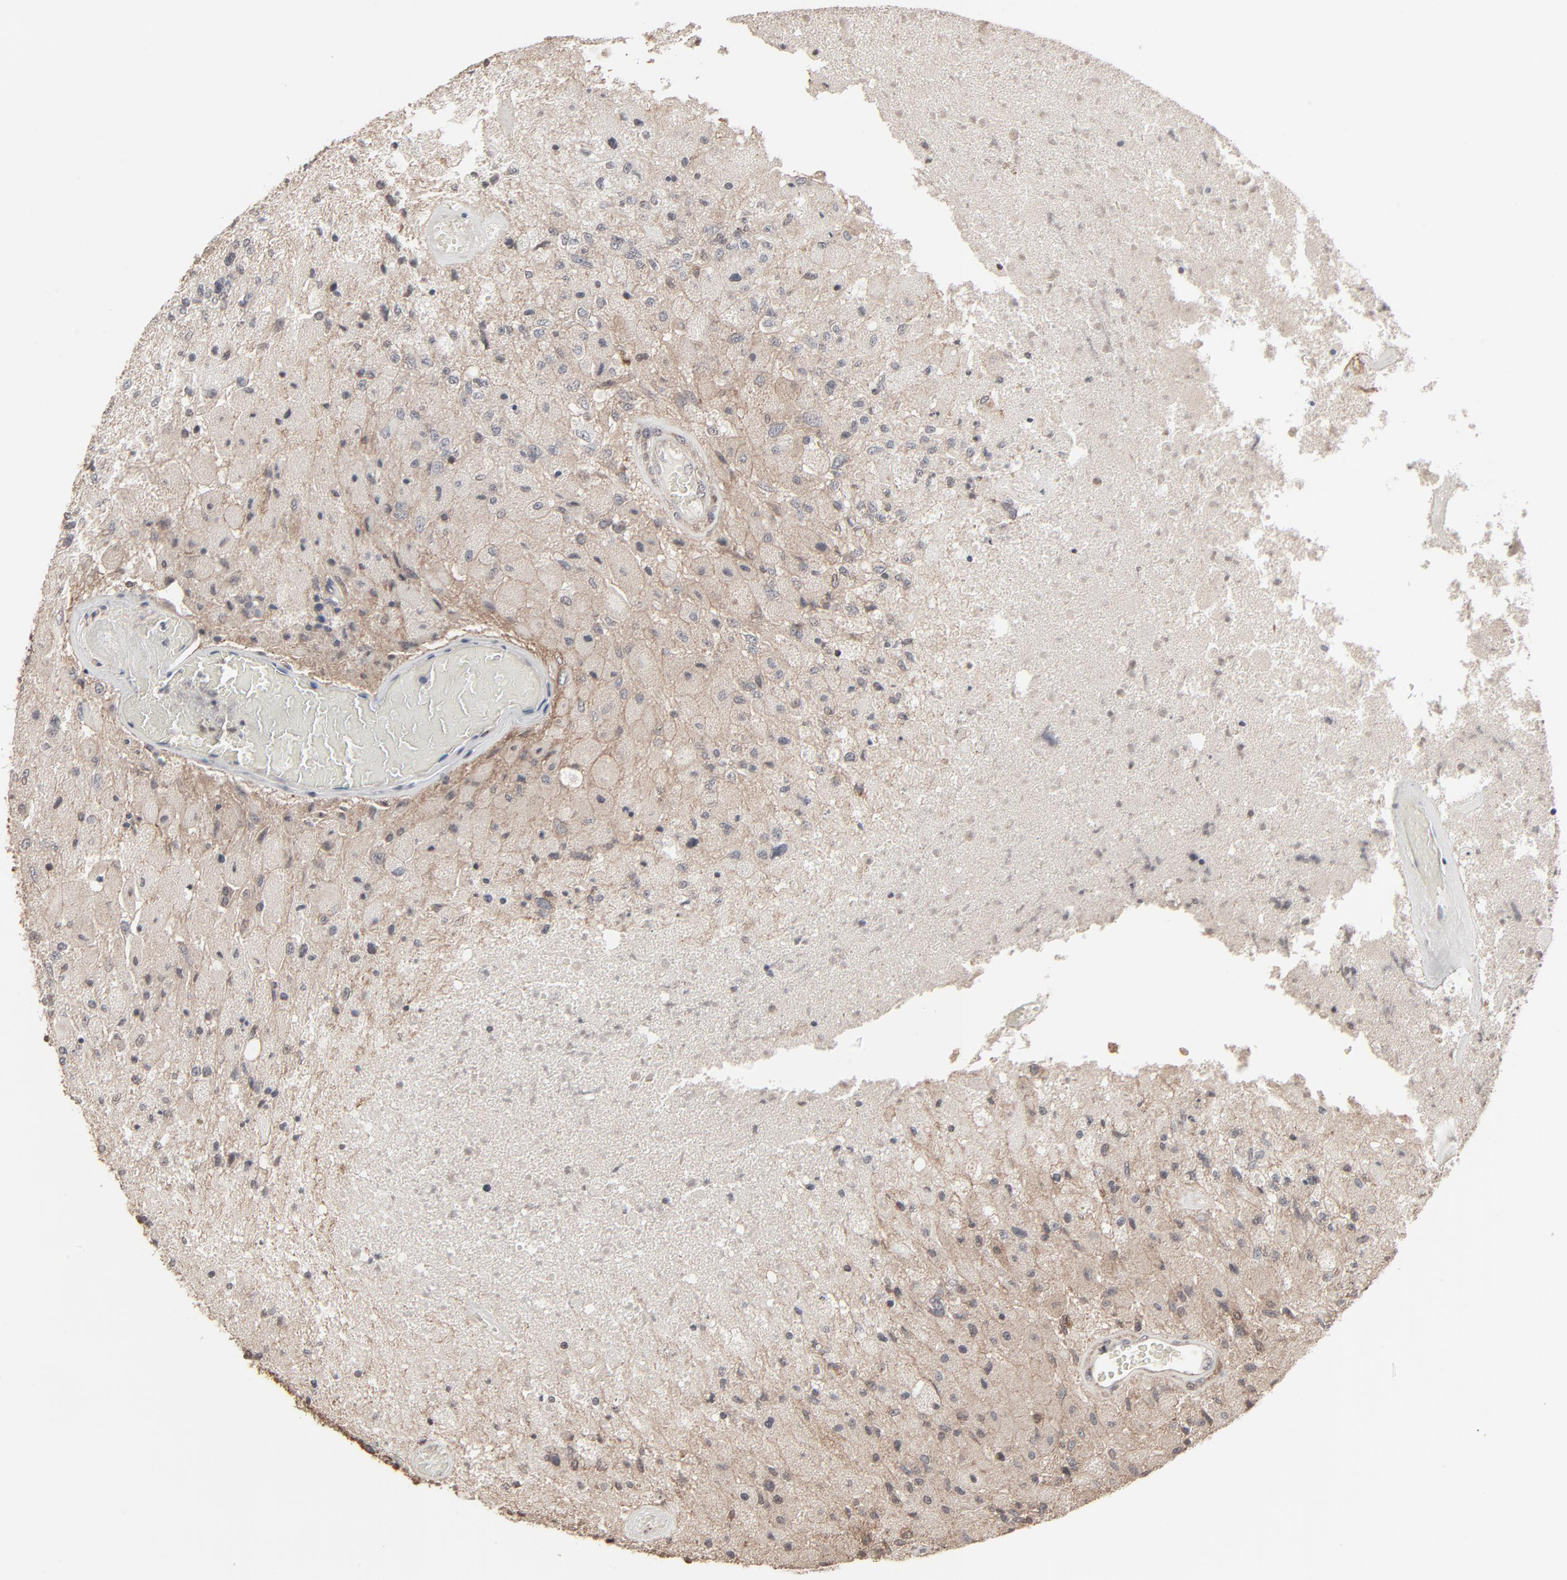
{"staining": {"intensity": "negative", "quantity": "none", "location": "none"}, "tissue": "glioma", "cell_type": "Tumor cells", "image_type": "cancer", "snomed": [{"axis": "morphology", "description": "Normal tissue, NOS"}, {"axis": "morphology", "description": "Glioma, malignant, High grade"}, {"axis": "topography", "description": "Cerebral cortex"}], "caption": "DAB (3,3'-diaminobenzidine) immunohistochemical staining of glioma reveals no significant staining in tumor cells.", "gene": "CTNND1", "patient": {"sex": "male", "age": 77}}